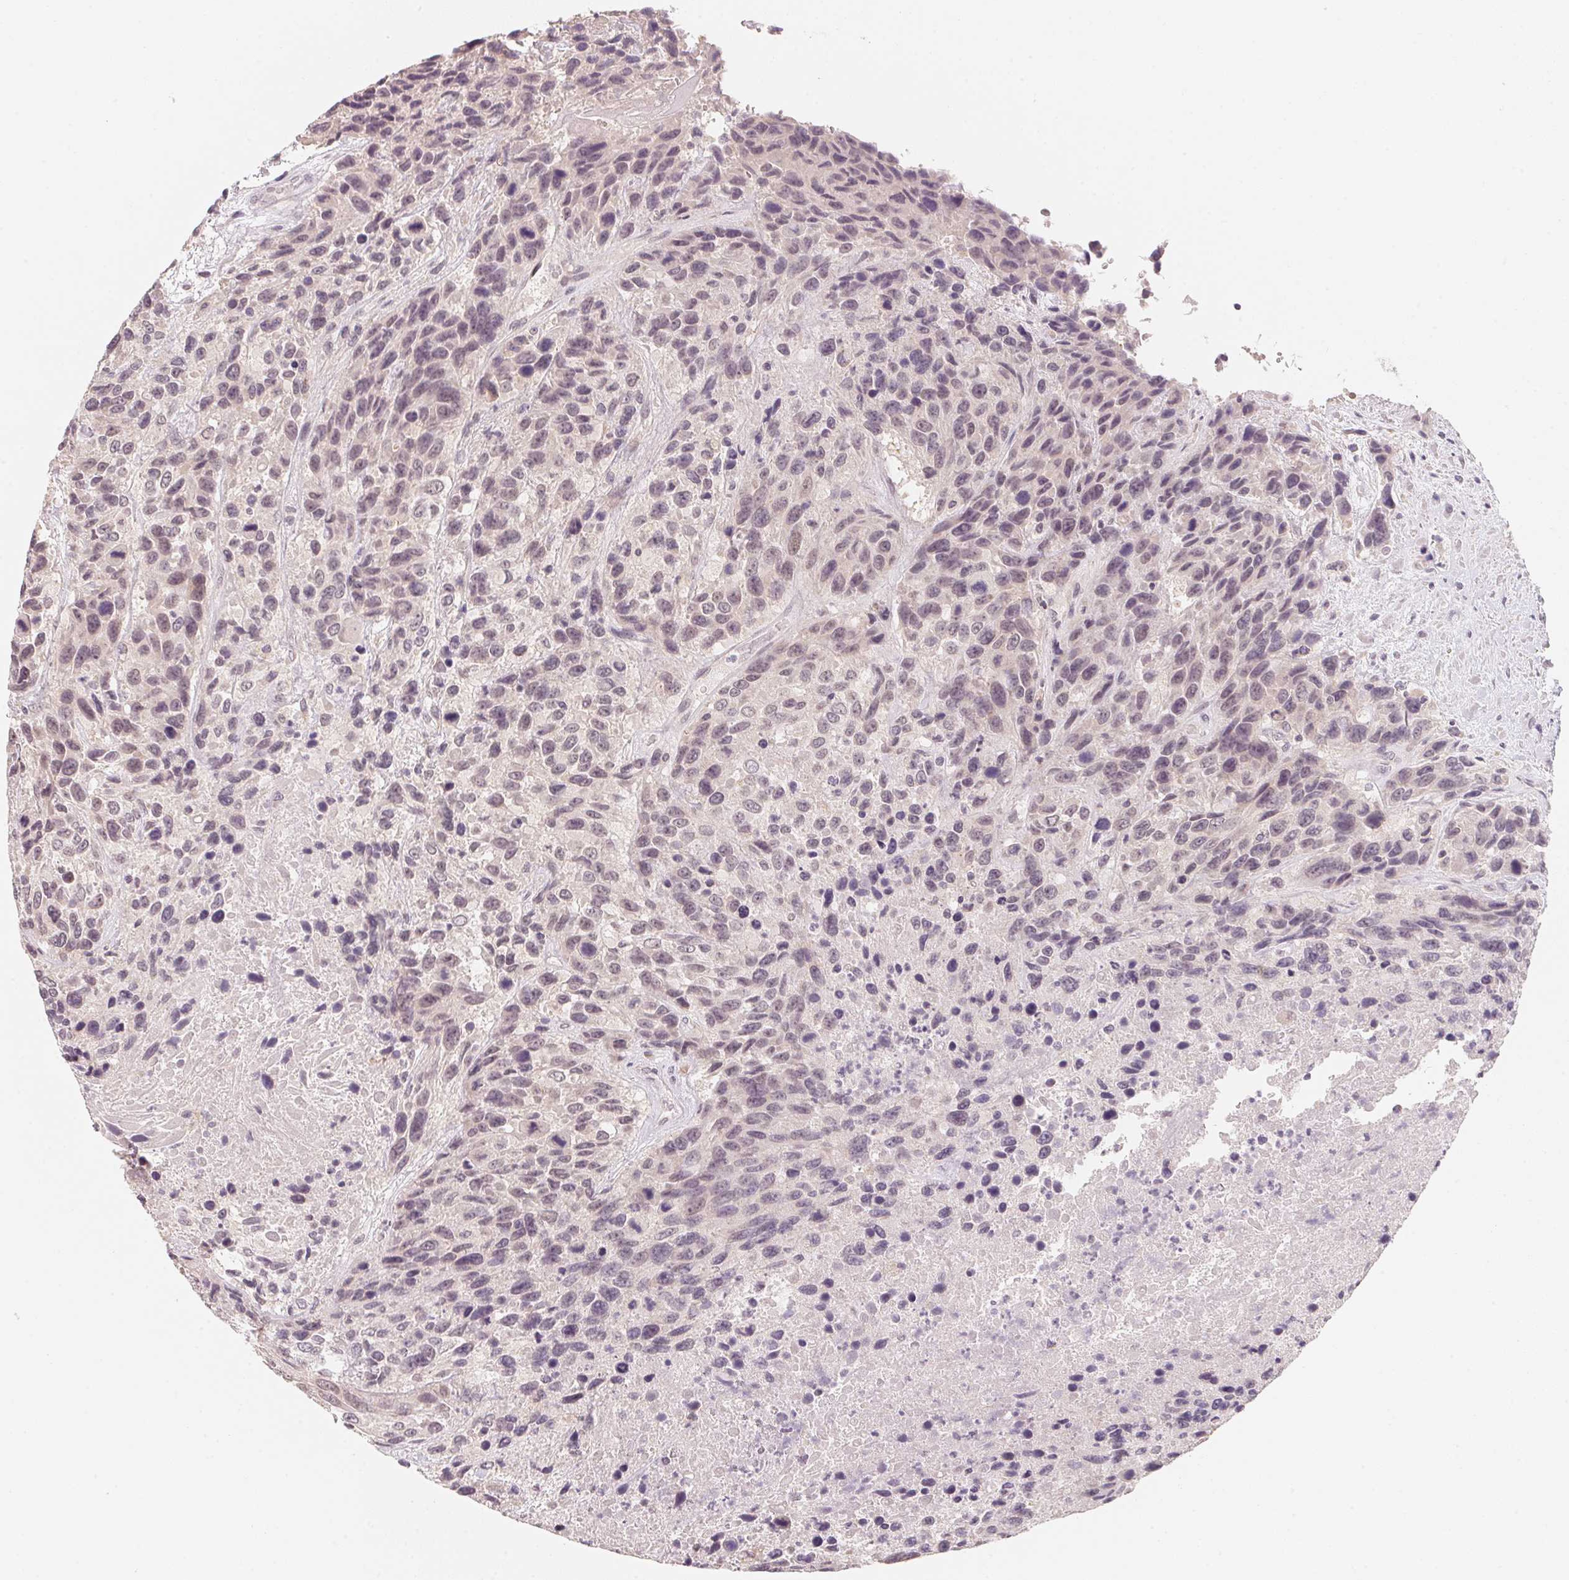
{"staining": {"intensity": "weak", "quantity": "25%-75%", "location": "nuclear"}, "tissue": "urothelial cancer", "cell_type": "Tumor cells", "image_type": "cancer", "snomed": [{"axis": "morphology", "description": "Urothelial carcinoma, High grade"}, {"axis": "topography", "description": "Urinary bladder"}], "caption": "A low amount of weak nuclear staining is identified in about 25%-75% of tumor cells in high-grade urothelial carcinoma tissue. Immunohistochemistry (ihc) stains the protein in brown and the nuclei are stained blue.", "gene": "ANKRD31", "patient": {"sex": "female", "age": 70}}